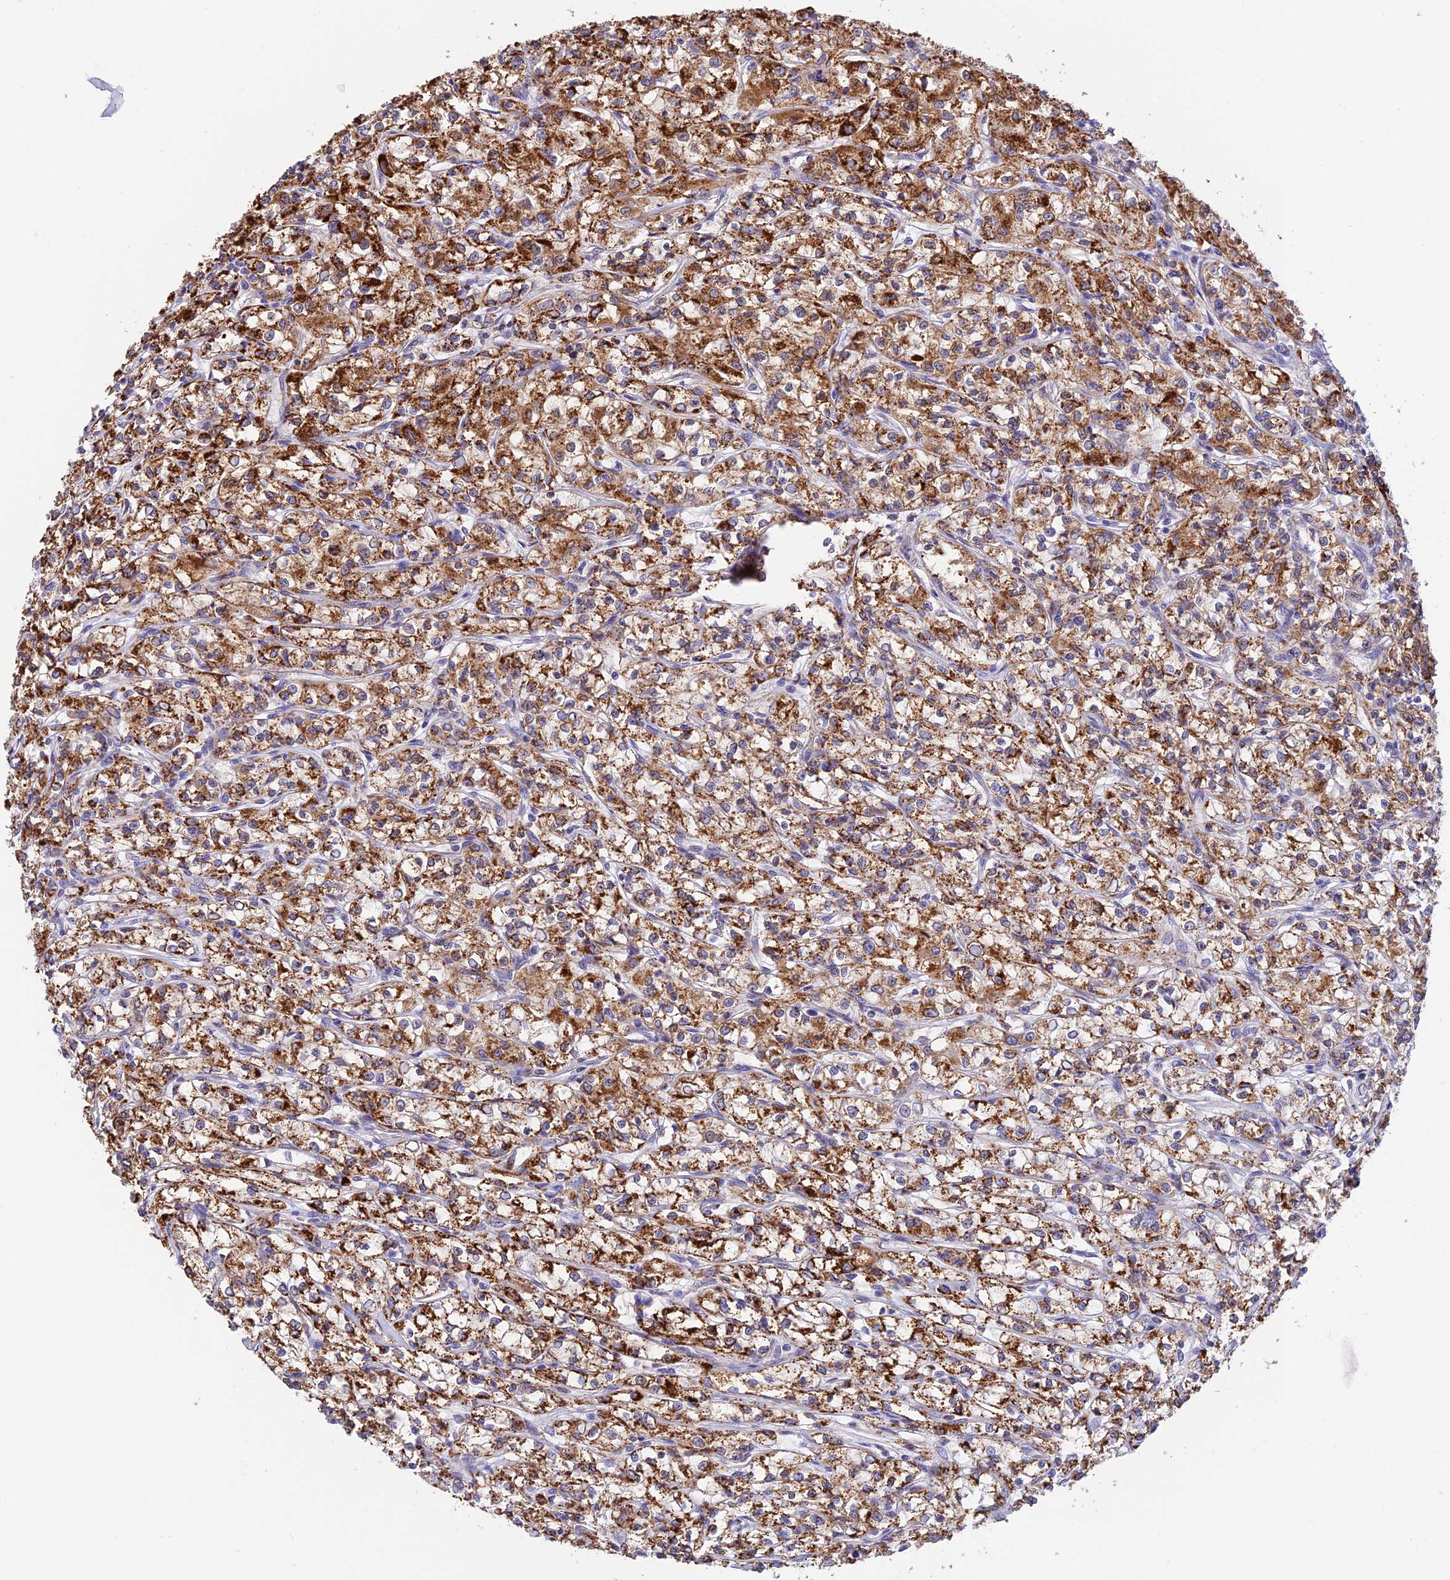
{"staining": {"intensity": "strong", "quantity": ">75%", "location": "cytoplasmic/membranous"}, "tissue": "renal cancer", "cell_type": "Tumor cells", "image_type": "cancer", "snomed": [{"axis": "morphology", "description": "Adenocarcinoma, NOS"}, {"axis": "topography", "description": "Kidney"}], "caption": "The photomicrograph reveals staining of adenocarcinoma (renal), revealing strong cytoplasmic/membranous protein positivity (brown color) within tumor cells.", "gene": "VKORC1", "patient": {"sex": "female", "age": 59}}